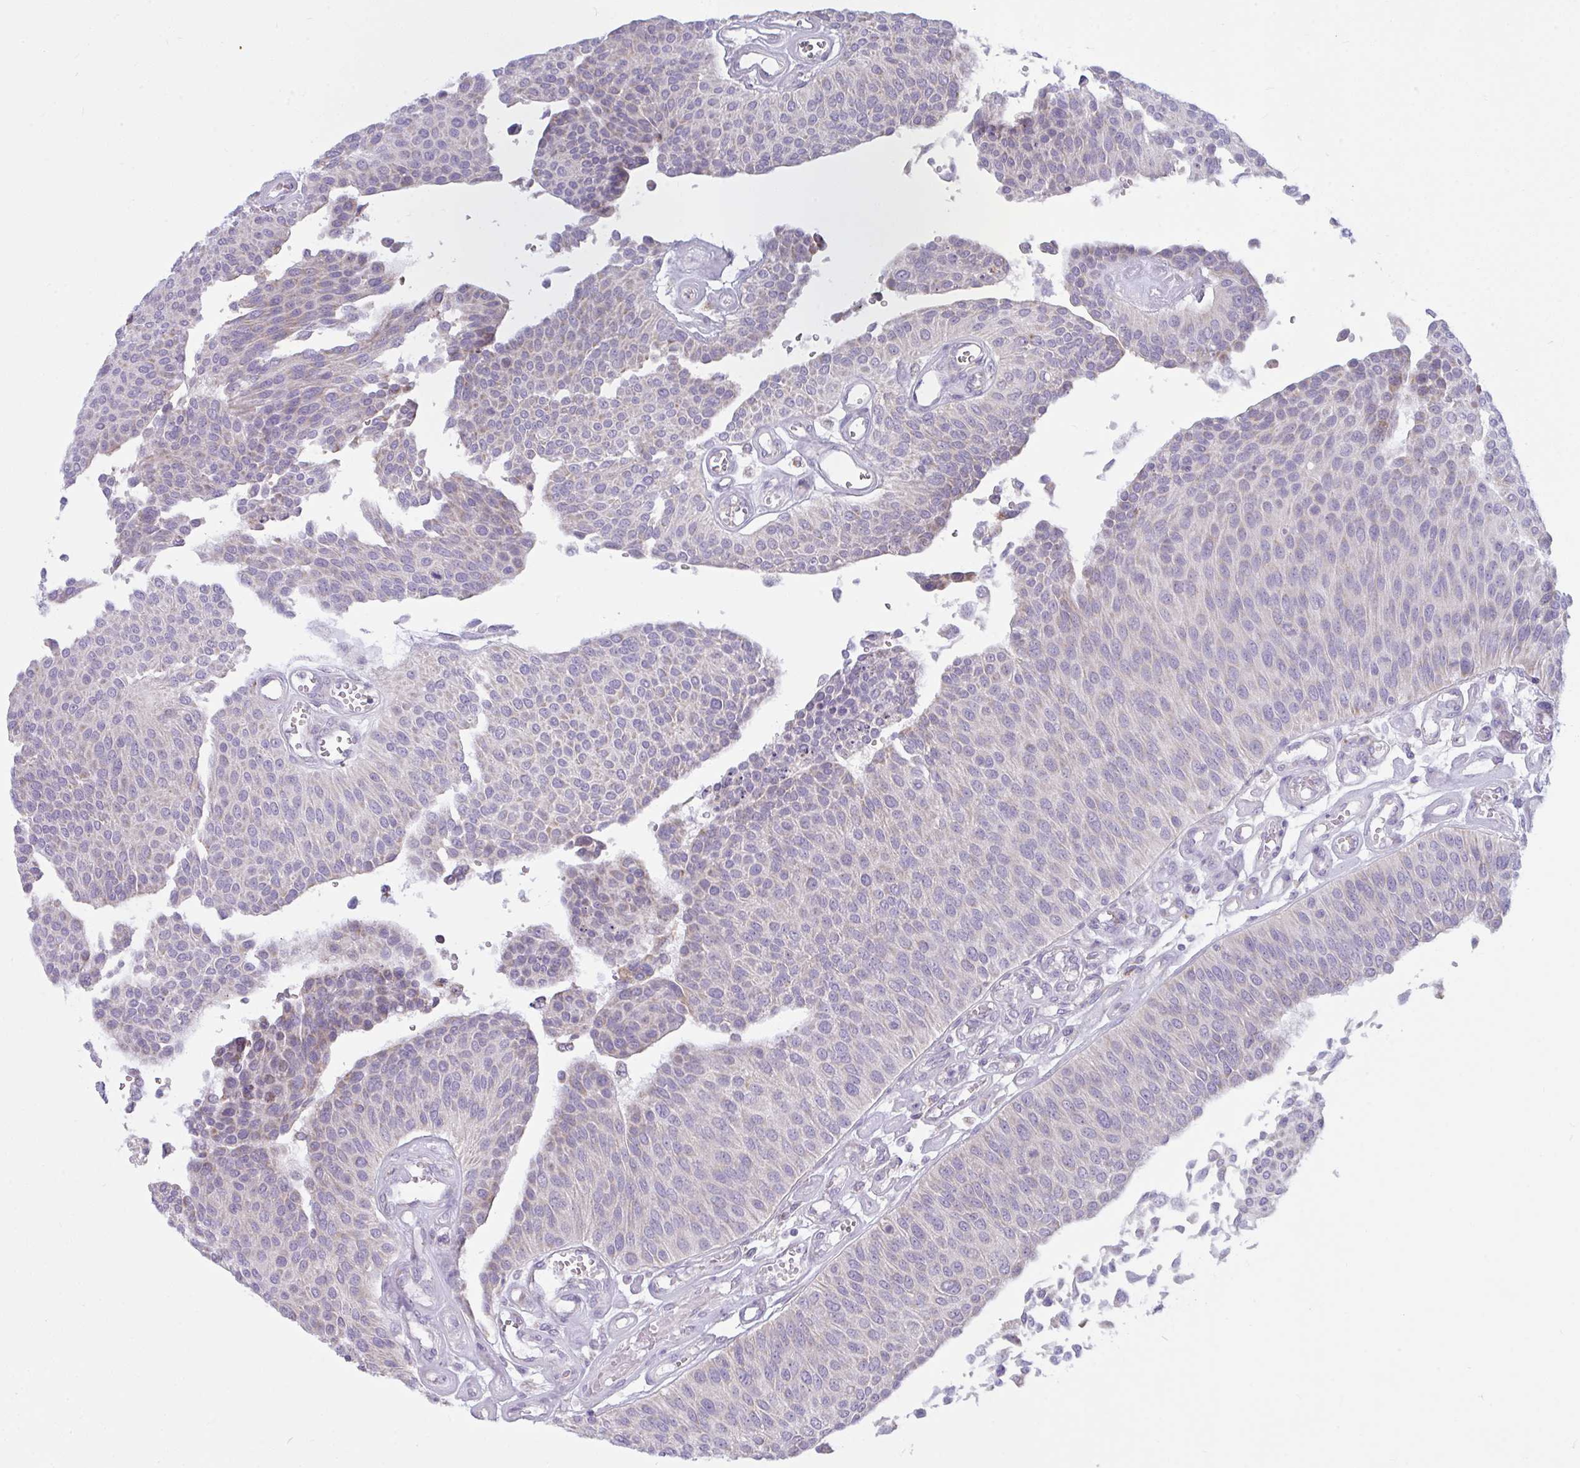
{"staining": {"intensity": "negative", "quantity": "none", "location": "none"}, "tissue": "urothelial cancer", "cell_type": "Tumor cells", "image_type": "cancer", "snomed": [{"axis": "morphology", "description": "Urothelial carcinoma, NOS"}, {"axis": "topography", "description": "Urinary bladder"}], "caption": "Urothelial cancer was stained to show a protein in brown. There is no significant staining in tumor cells.", "gene": "ATG9A", "patient": {"sex": "male", "age": 55}}